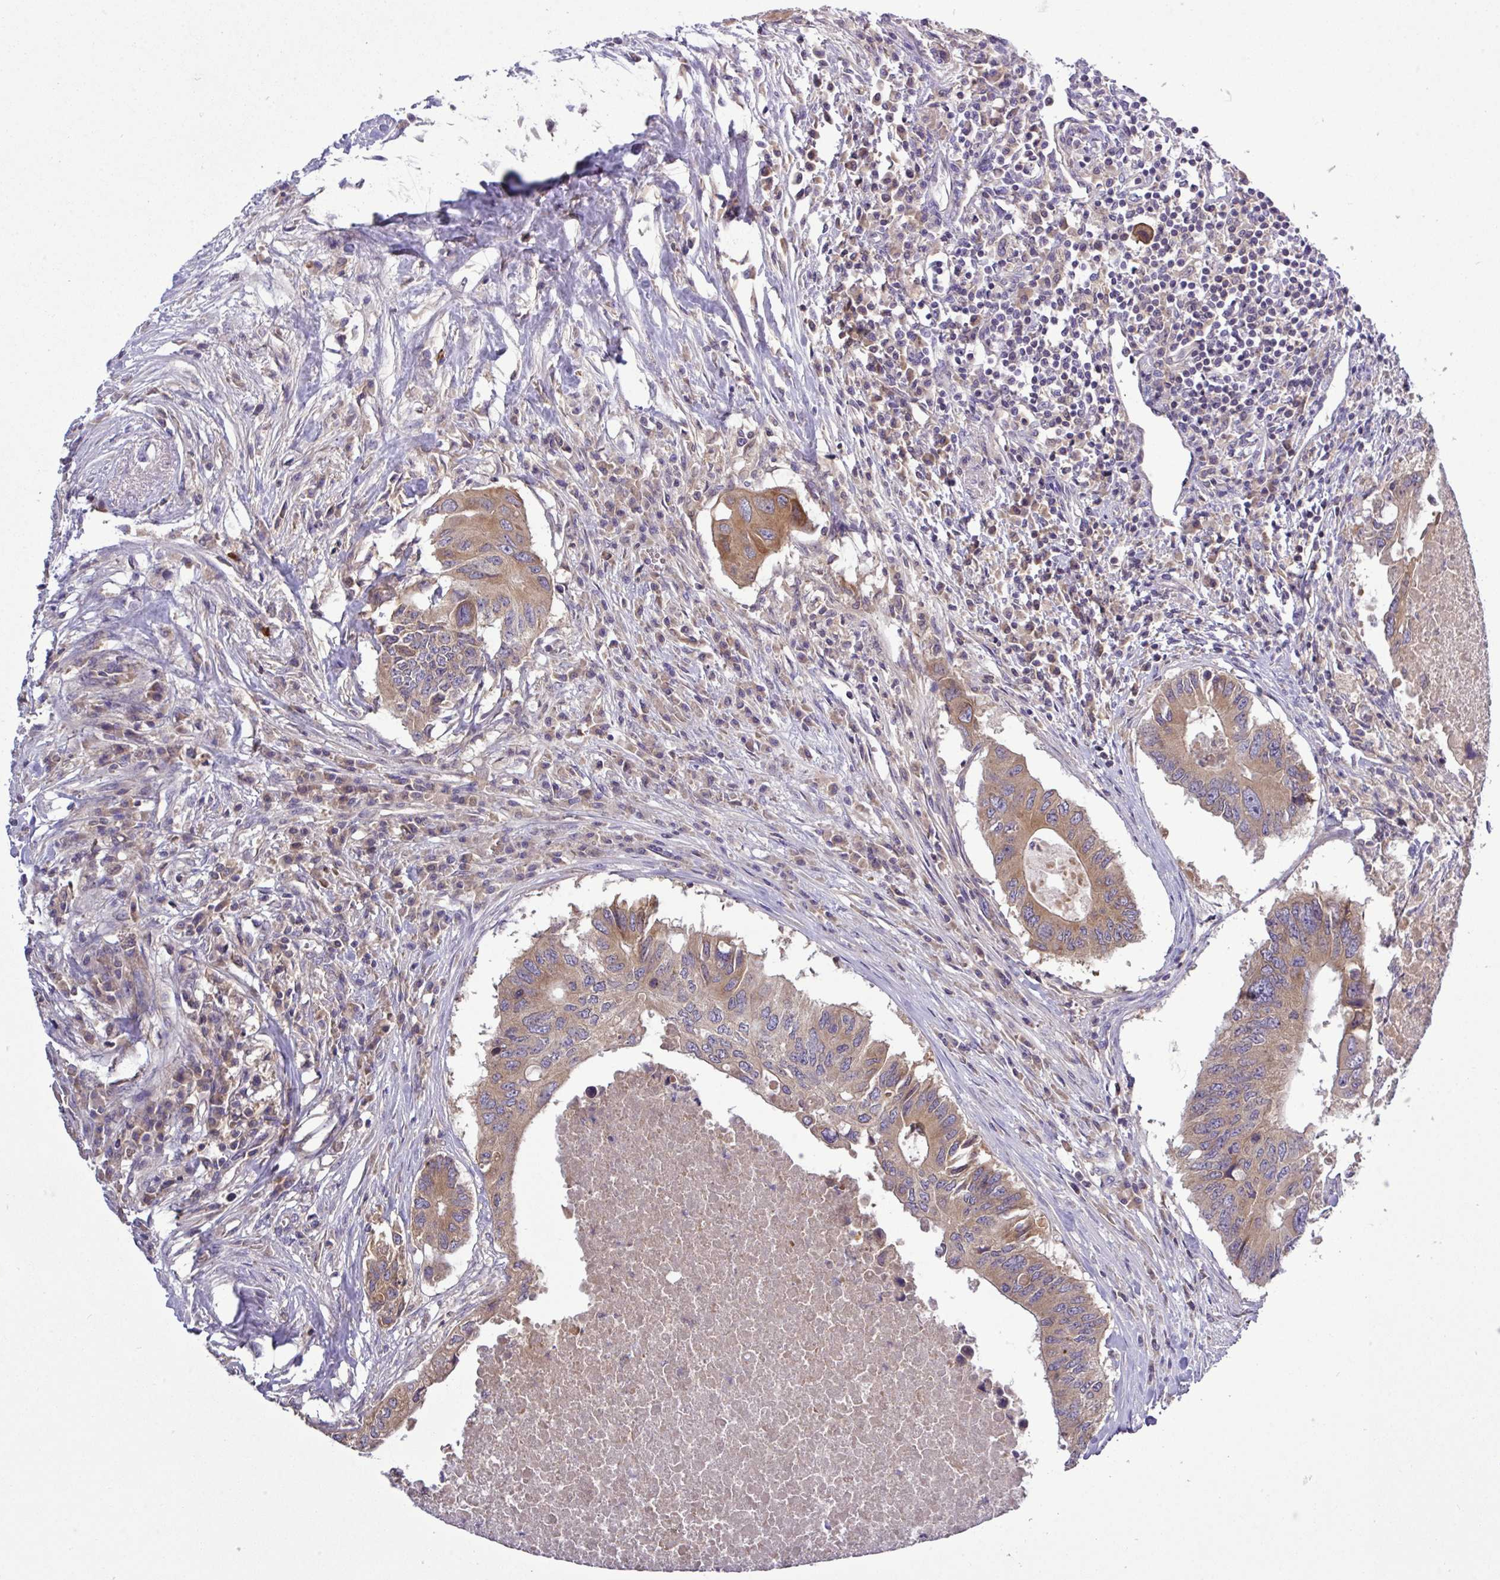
{"staining": {"intensity": "moderate", "quantity": ">75%", "location": "cytoplasmic/membranous"}, "tissue": "colorectal cancer", "cell_type": "Tumor cells", "image_type": "cancer", "snomed": [{"axis": "morphology", "description": "Adenocarcinoma, NOS"}, {"axis": "topography", "description": "Colon"}], "caption": "About >75% of tumor cells in human colorectal cancer exhibit moderate cytoplasmic/membranous protein expression as visualized by brown immunohistochemical staining.", "gene": "TMEM62", "patient": {"sex": "male", "age": 71}}